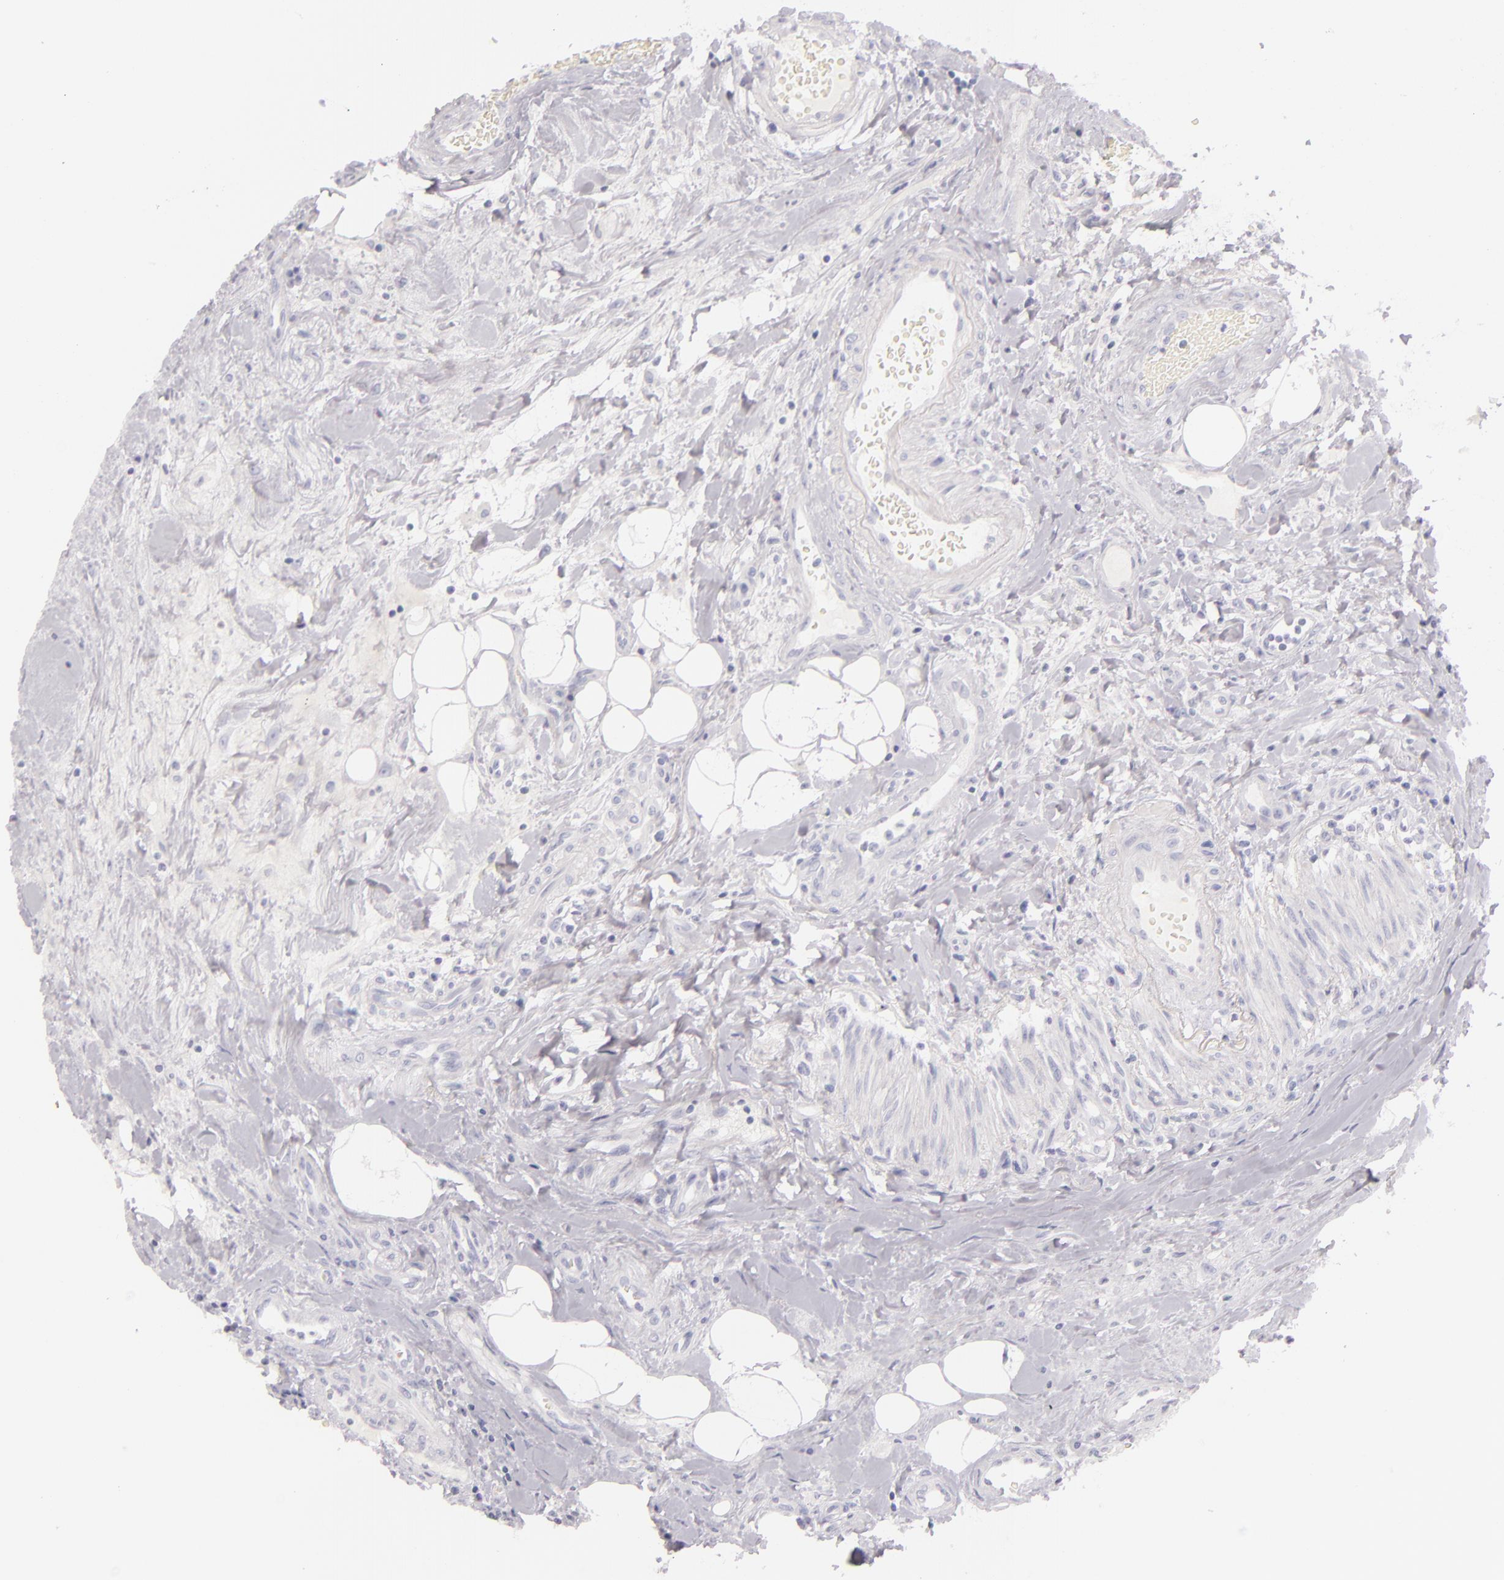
{"staining": {"intensity": "negative", "quantity": "none", "location": "none"}, "tissue": "colorectal cancer", "cell_type": "Tumor cells", "image_type": "cancer", "snomed": [{"axis": "morphology", "description": "Adenocarcinoma, NOS"}, {"axis": "topography", "description": "Colon"}], "caption": "Histopathology image shows no significant protein positivity in tumor cells of colorectal cancer (adenocarcinoma).", "gene": "FABP1", "patient": {"sex": "male", "age": 54}}